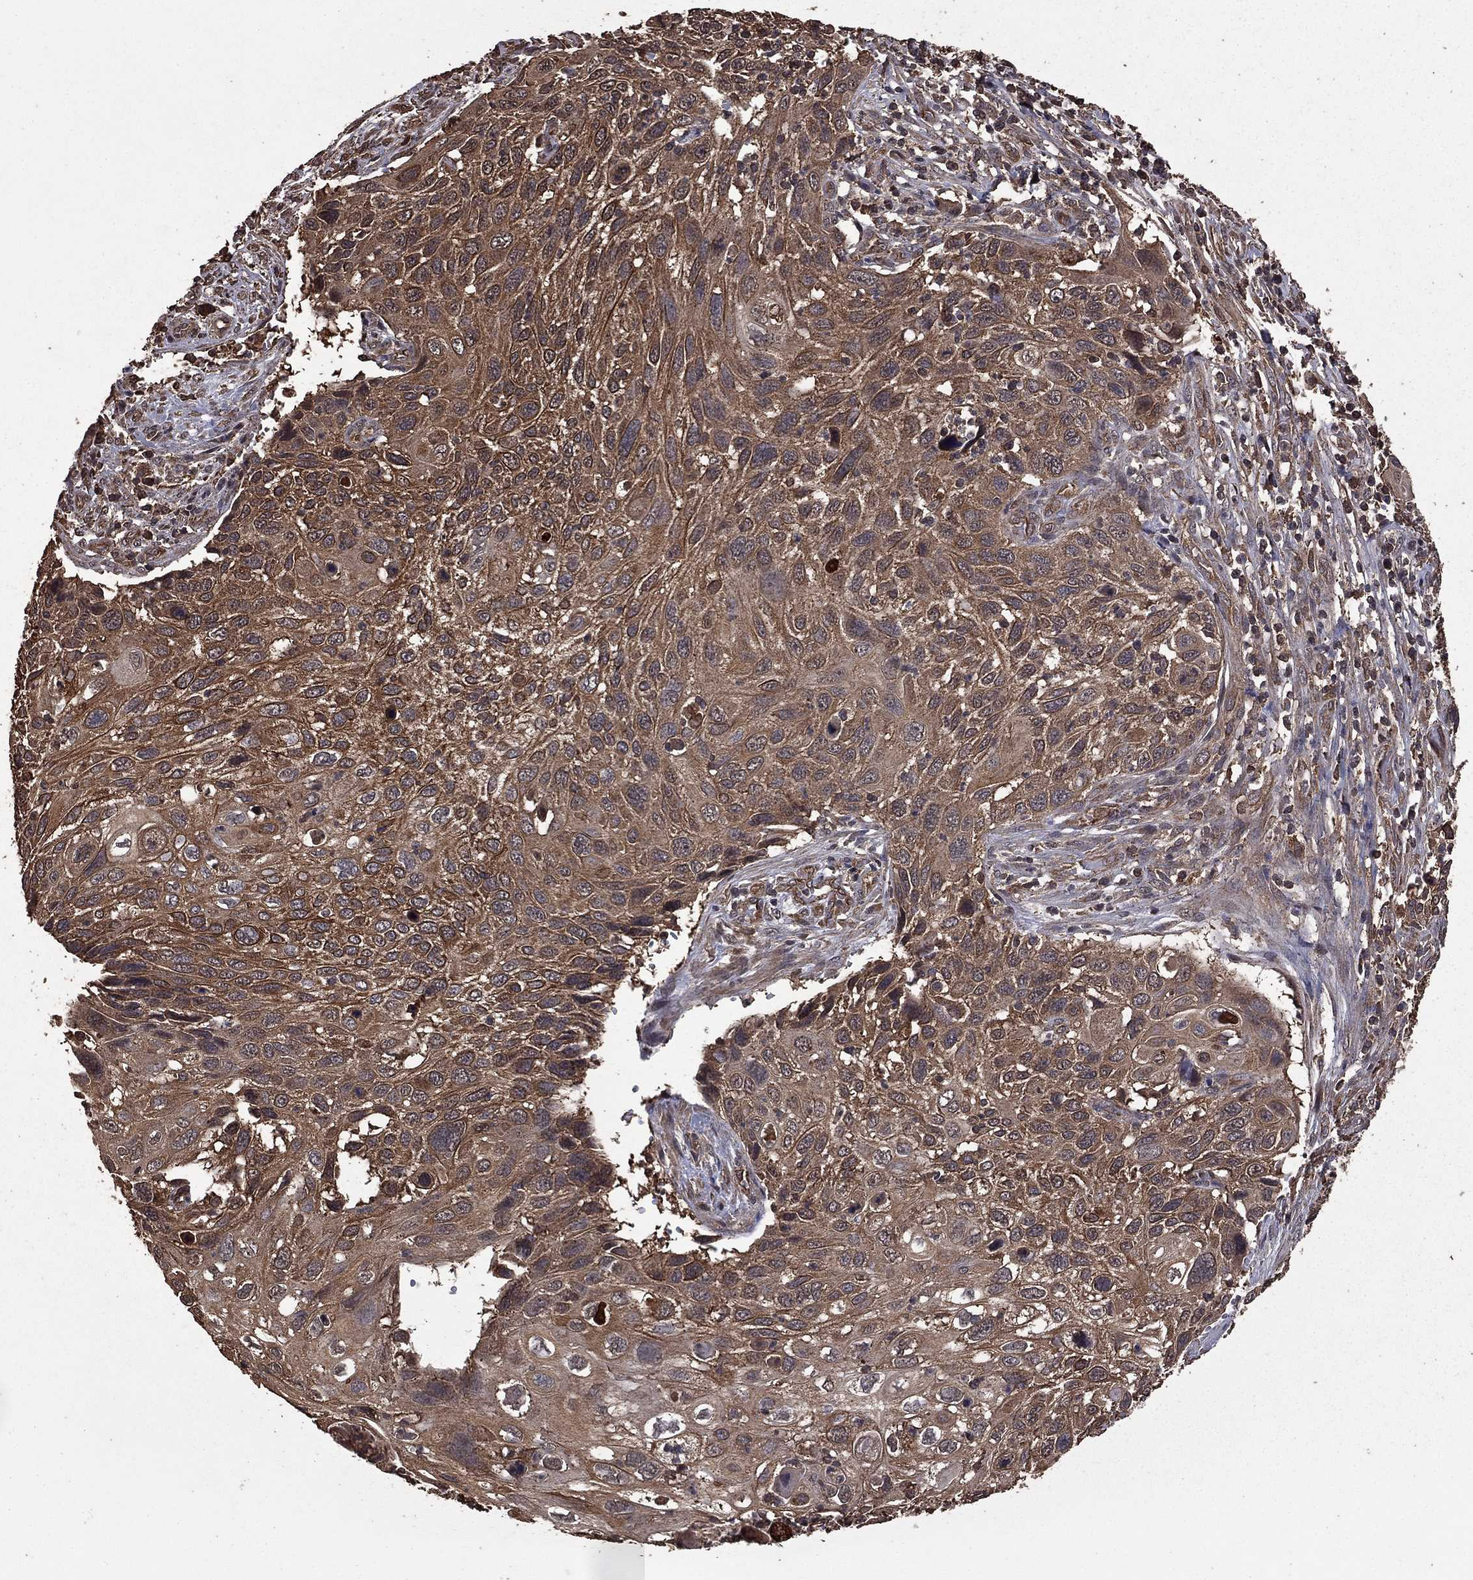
{"staining": {"intensity": "weak", "quantity": ">75%", "location": "cytoplasmic/membranous"}, "tissue": "cervical cancer", "cell_type": "Tumor cells", "image_type": "cancer", "snomed": [{"axis": "morphology", "description": "Squamous cell carcinoma, NOS"}, {"axis": "topography", "description": "Cervix"}], "caption": "Tumor cells reveal low levels of weak cytoplasmic/membranous staining in about >75% of cells in human squamous cell carcinoma (cervical).", "gene": "BIRC6", "patient": {"sex": "female", "age": 70}}